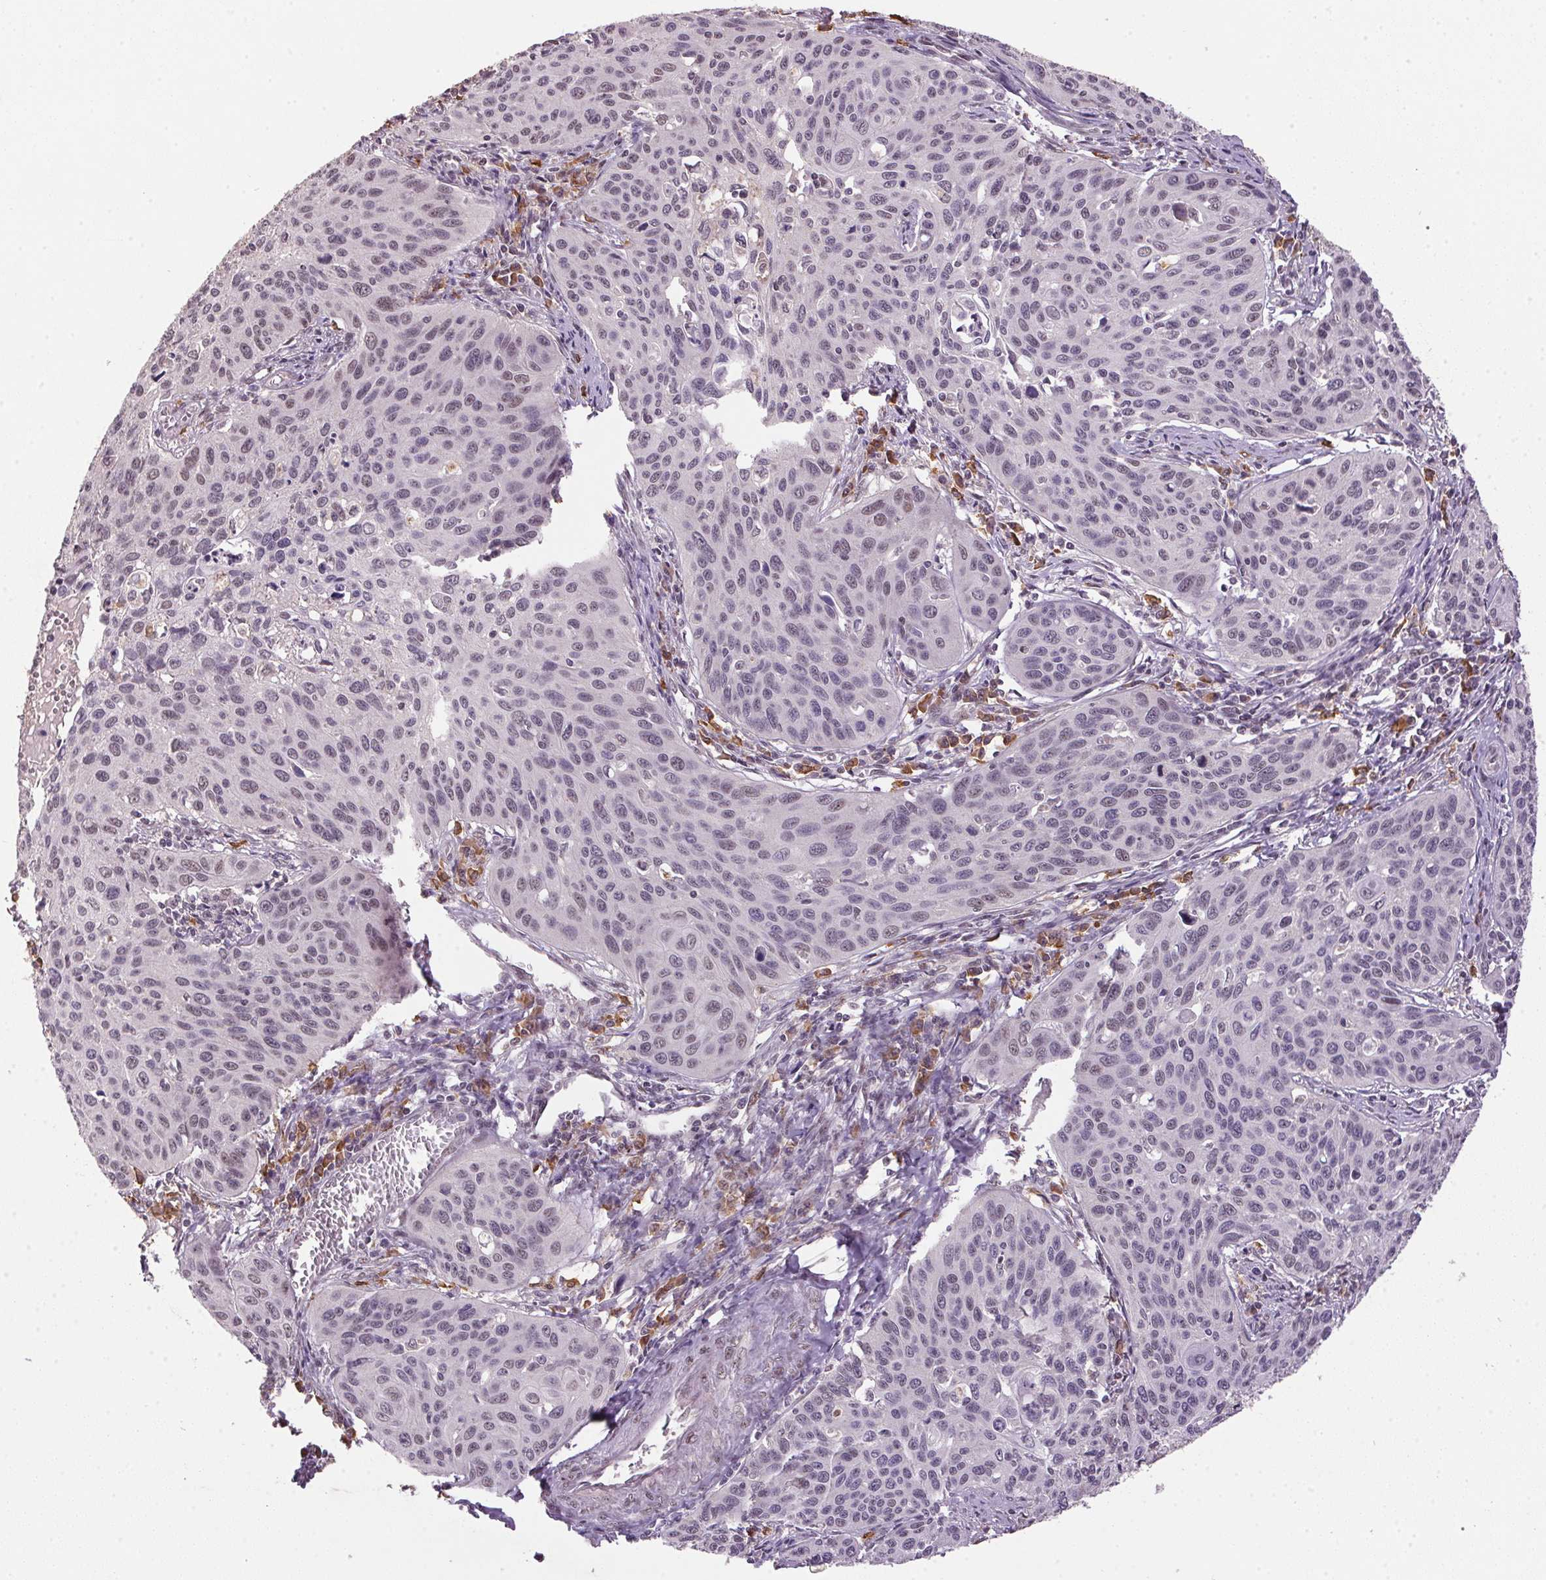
{"staining": {"intensity": "negative", "quantity": "none", "location": "none"}, "tissue": "cervical cancer", "cell_type": "Tumor cells", "image_type": "cancer", "snomed": [{"axis": "morphology", "description": "Squamous cell carcinoma, NOS"}, {"axis": "topography", "description": "Cervix"}], "caption": "A histopathology image of cervical cancer (squamous cell carcinoma) stained for a protein displays no brown staining in tumor cells. The staining is performed using DAB (3,3'-diaminobenzidine) brown chromogen with nuclei counter-stained in using hematoxylin.", "gene": "ZBTB4", "patient": {"sex": "female", "age": 31}}